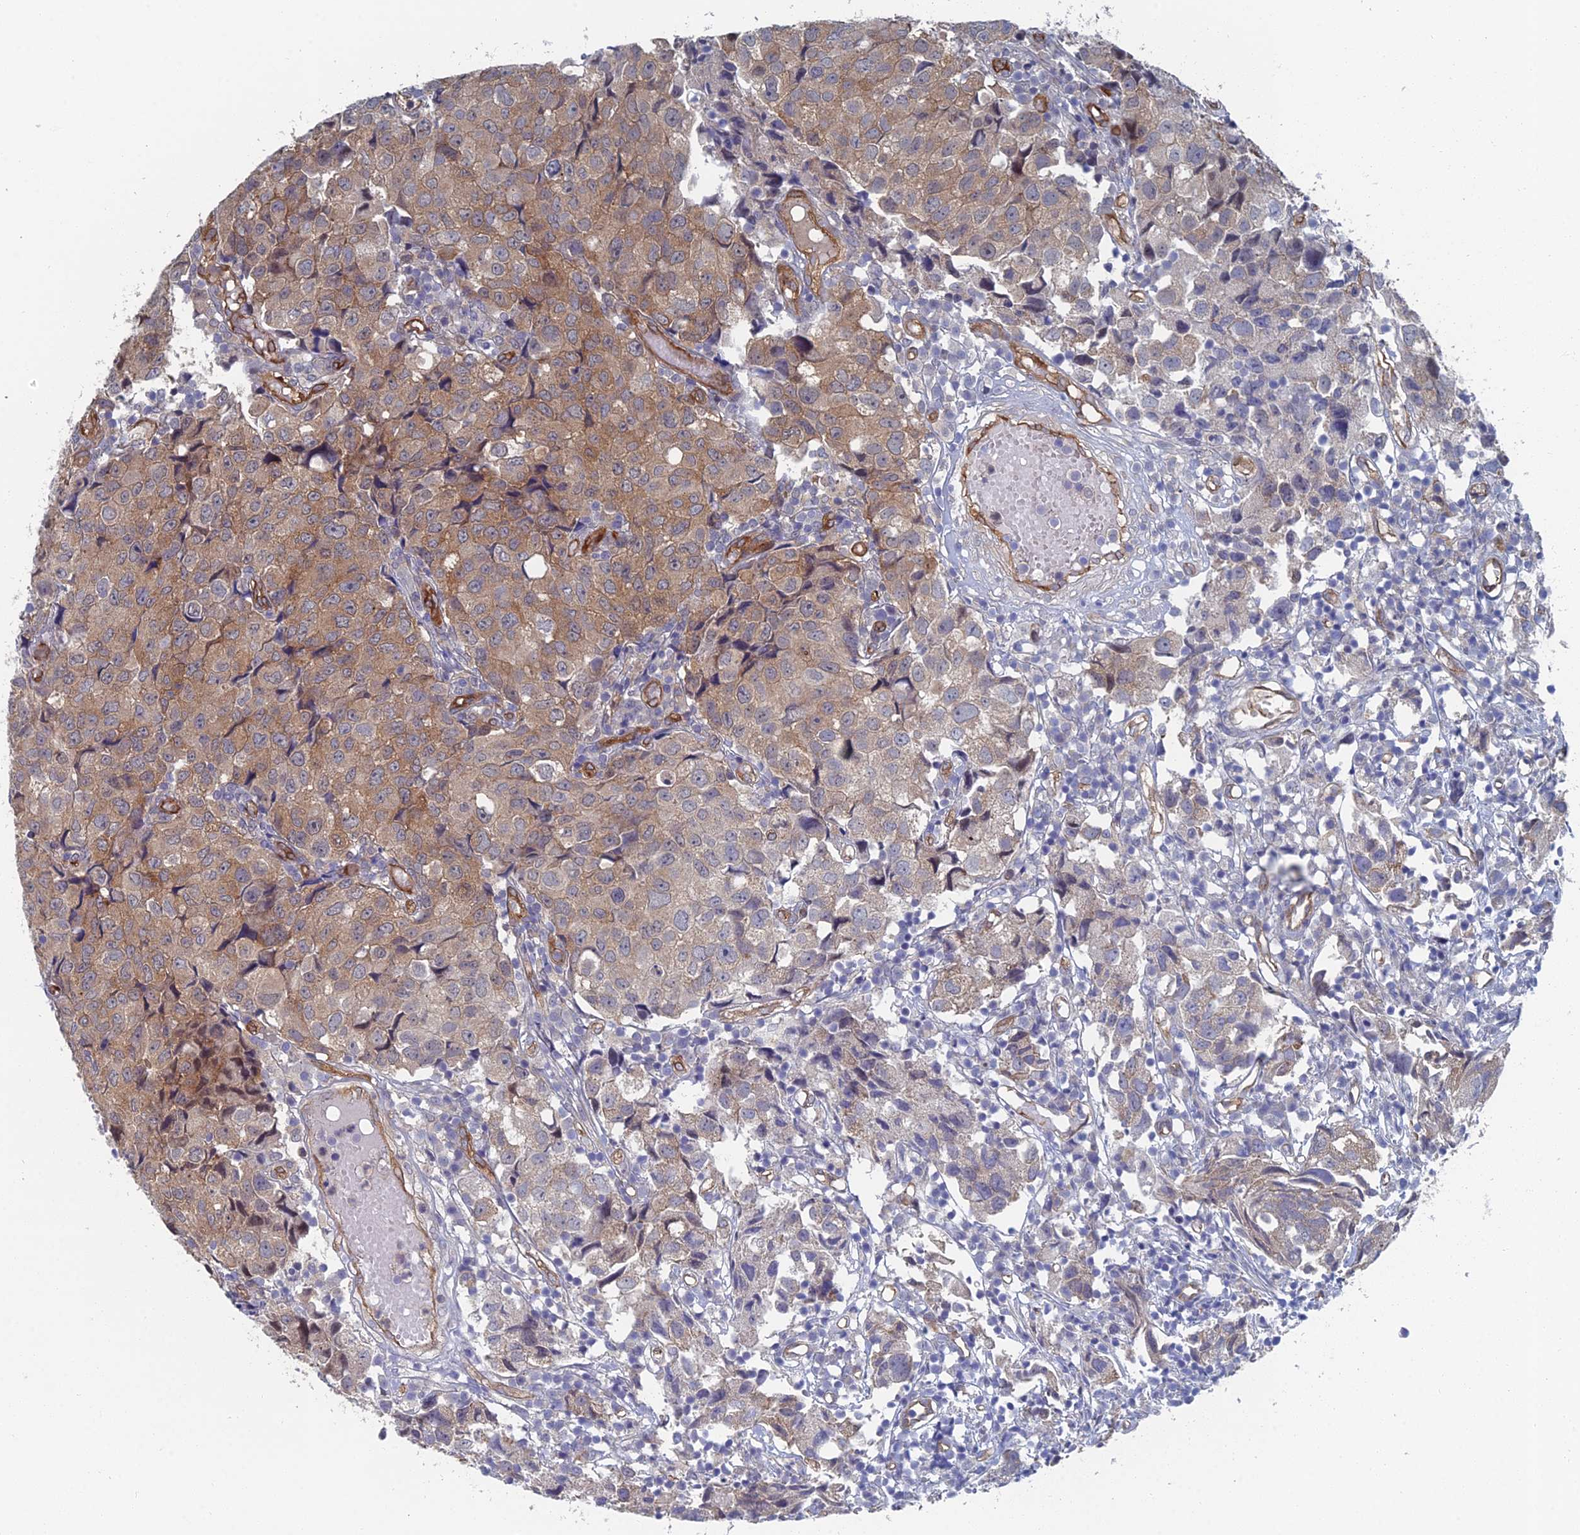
{"staining": {"intensity": "moderate", "quantity": ">75%", "location": "cytoplasmic/membranous"}, "tissue": "urothelial cancer", "cell_type": "Tumor cells", "image_type": "cancer", "snomed": [{"axis": "morphology", "description": "Urothelial carcinoma, High grade"}, {"axis": "topography", "description": "Urinary bladder"}], "caption": "The micrograph reveals staining of high-grade urothelial carcinoma, revealing moderate cytoplasmic/membranous protein positivity (brown color) within tumor cells.", "gene": "ARAP3", "patient": {"sex": "female", "age": 75}}